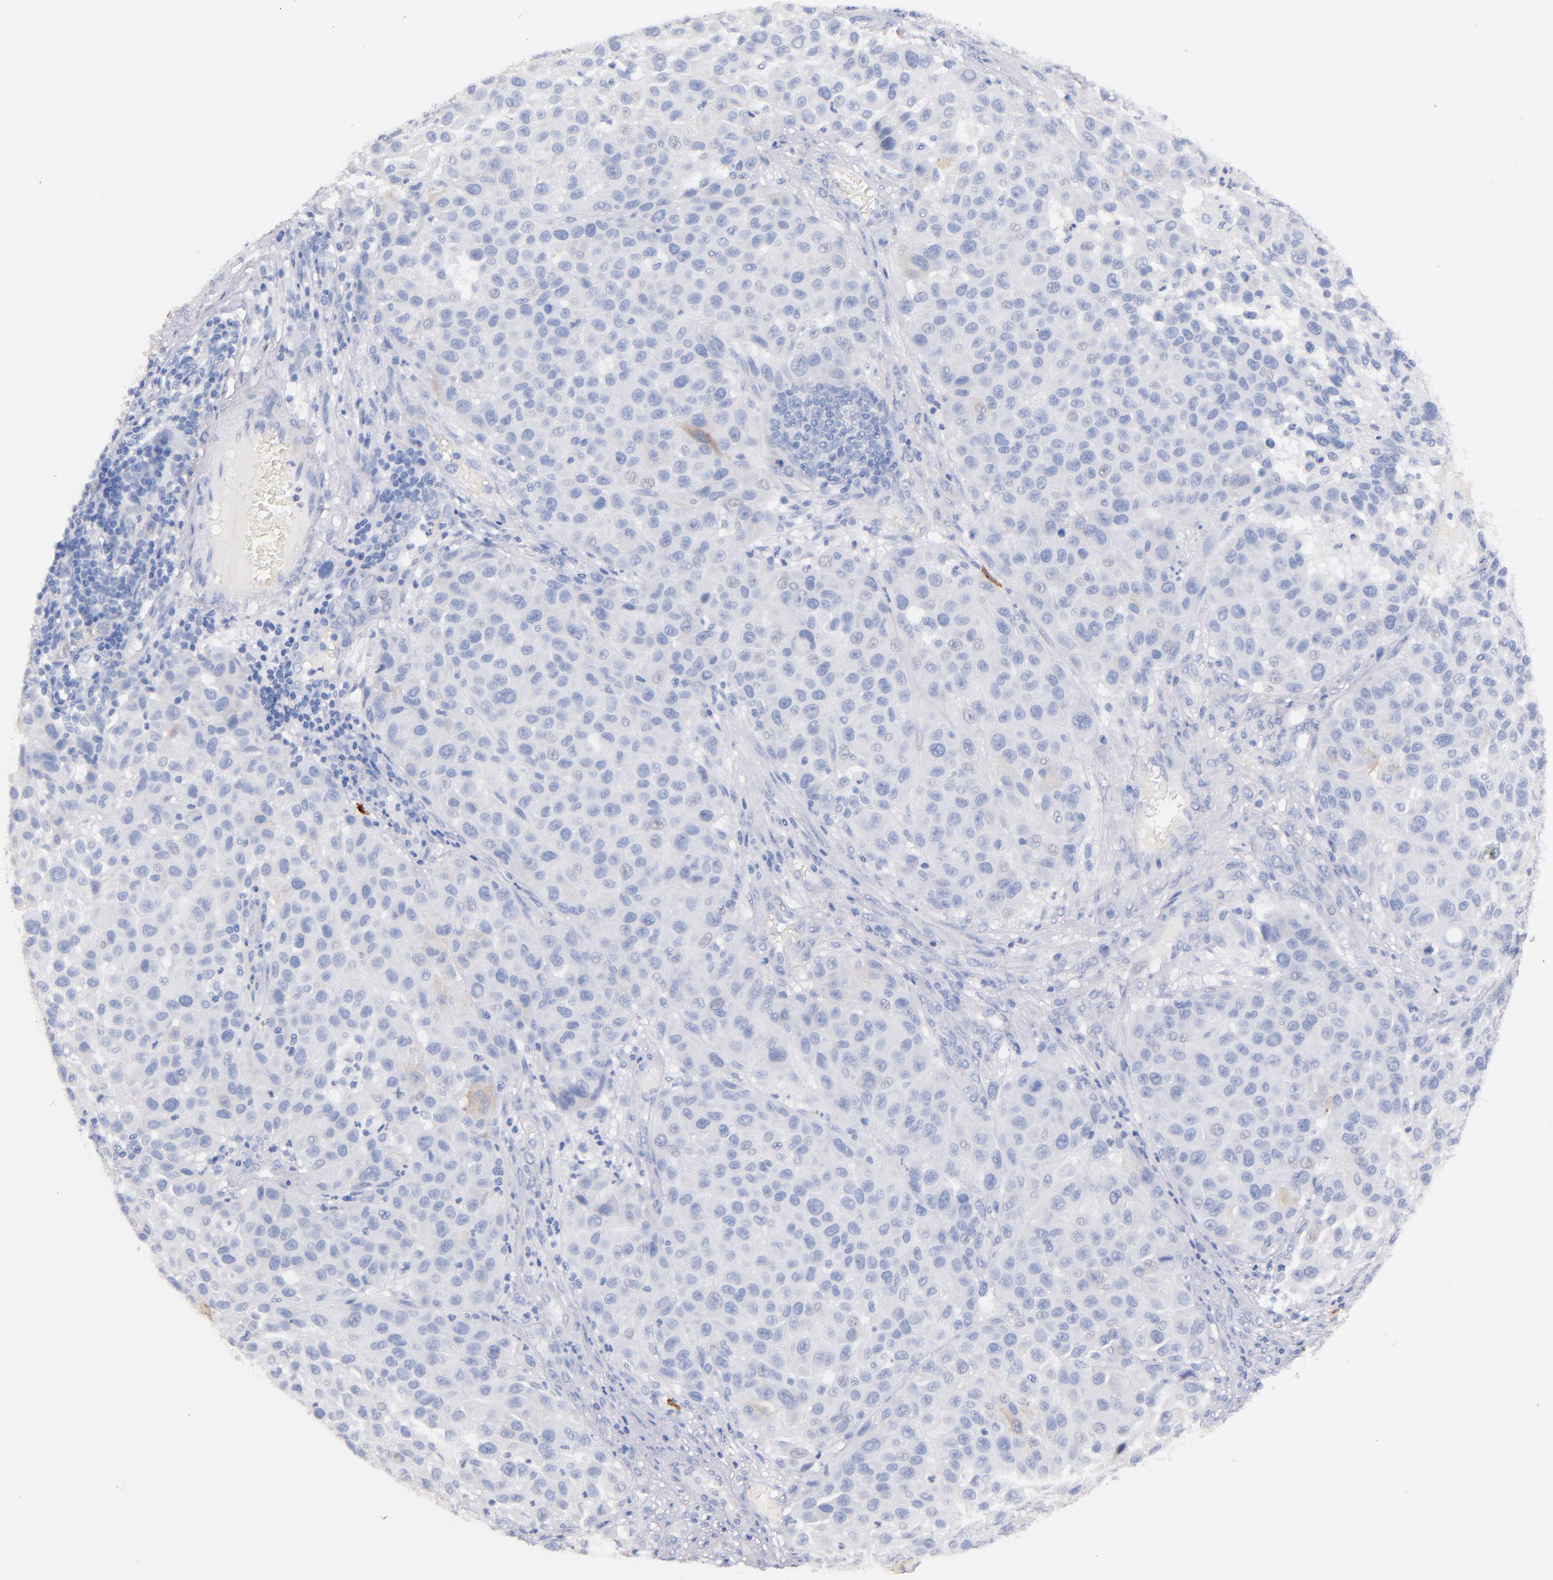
{"staining": {"intensity": "negative", "quantity": "none", "location": "none"}, "tissue": "melanoma", "cell_type": "Tumor cells", "image_type": "cancer", "snomed": [{"axis": "morphology", "description": "Malignant melanoma, Metastatic site"}, {"axis": "topography", "description": "Lymph node"}], "caption": "IHC of melanoma displays no expression in tumor cells. (DAB immunohistochemistry (IHC) visualized using brightfield microscopy, high magnification).", "gene": "KIT", "patient": {"sex": "male", "age": 61}}